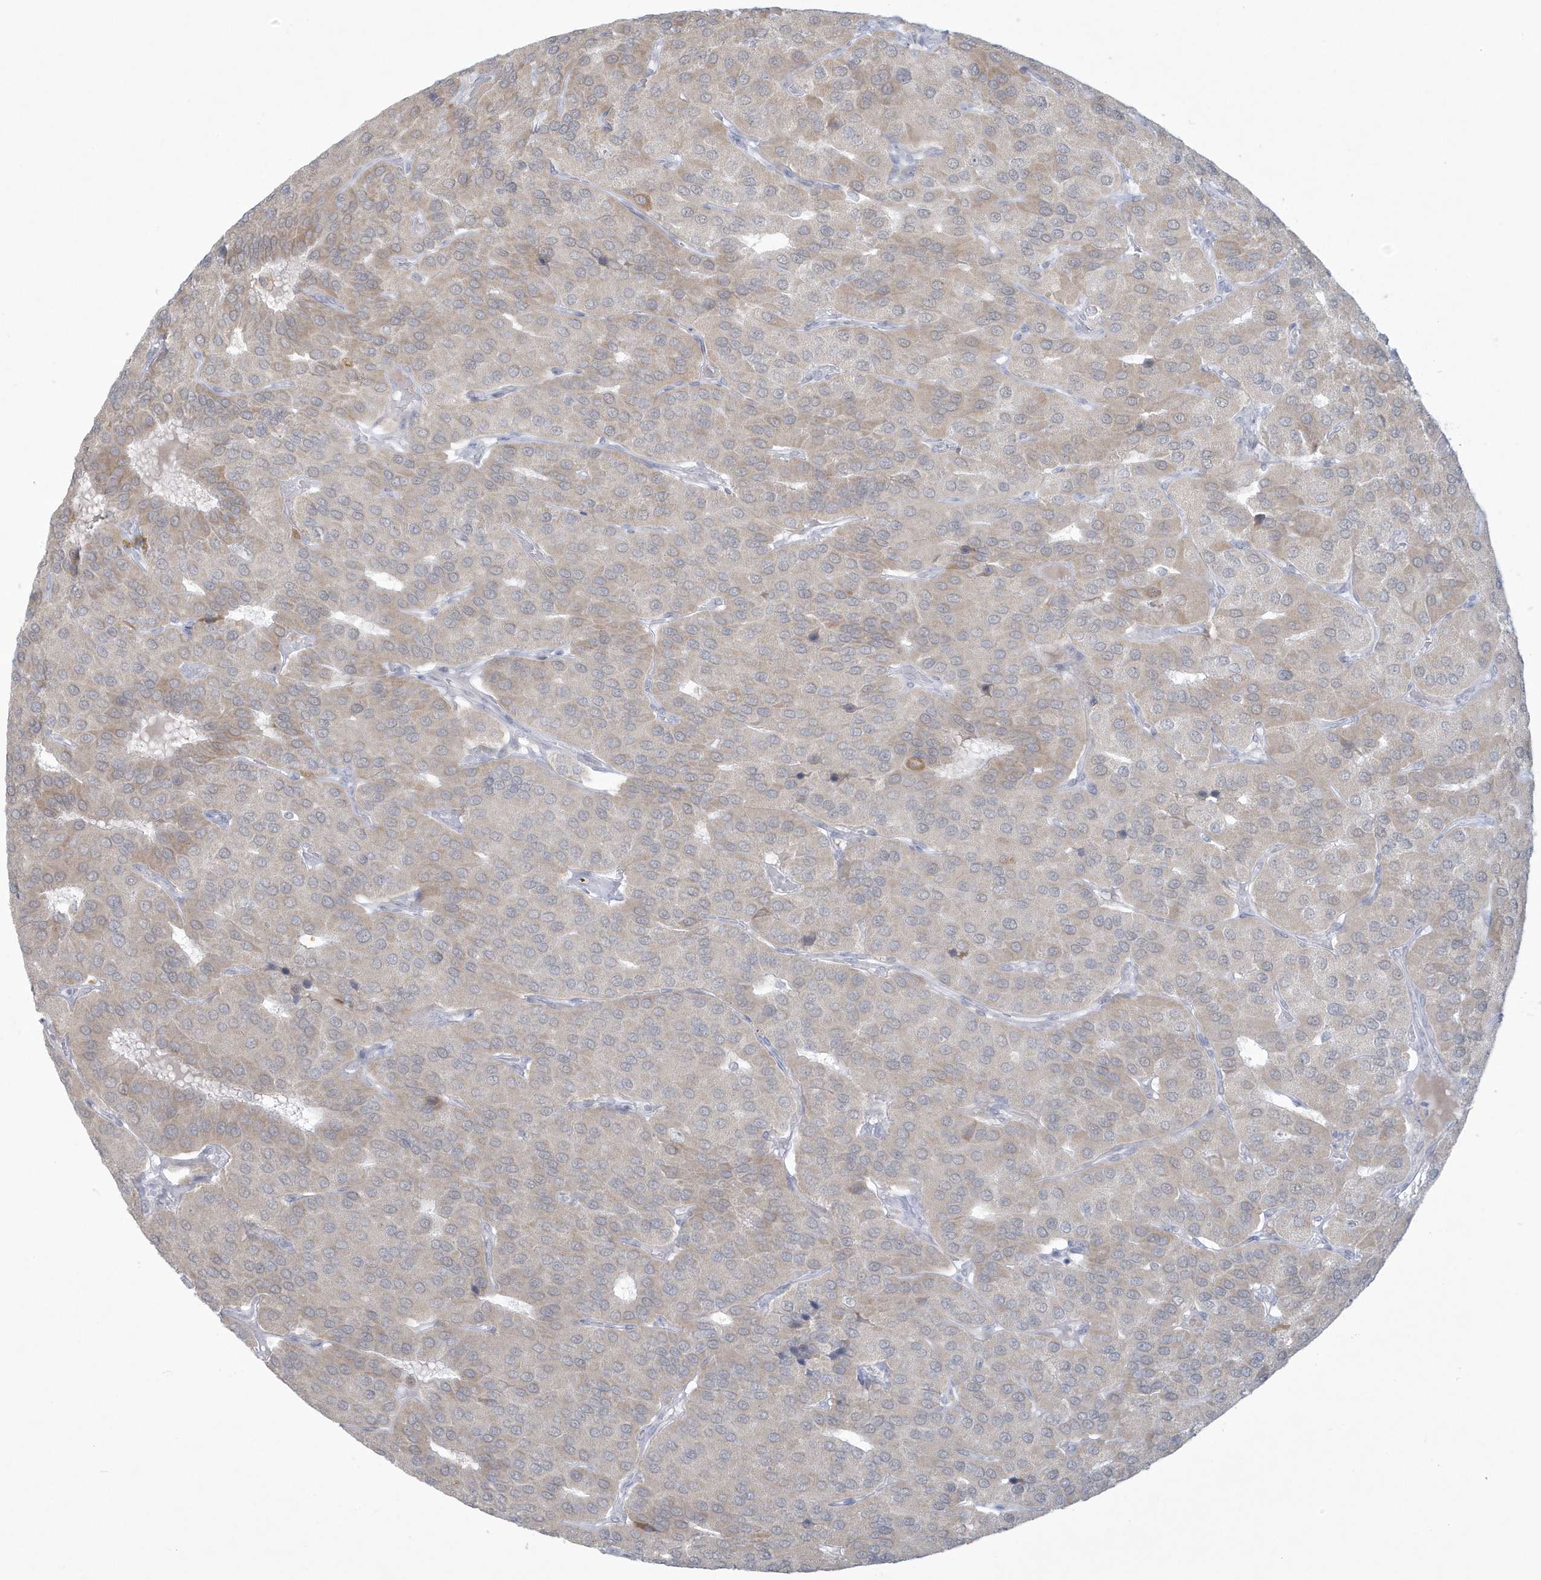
{"staining": {"intensity": "weak", "quantity": "<25%", "location": "cytoplasmic/membranous"}, "tissue": "parathyroid gland", "cell_type": "Glandular cells", "image_type": "normal", "snomed": [{"axis": "morphology", "description": "Normal tissue, NOS"}, {"axis": "morphology", "description": "Adenoma, NOS"}, {"axis": "topography", "description": "Parathyroid gland"}], "caption": "IHC micrograph of benign human parathyroid gland stained for a protein (brown), which displays no expression in glandular cells.", "gene": "HERC6", "patient": {"sex": "female", "age": 86}}